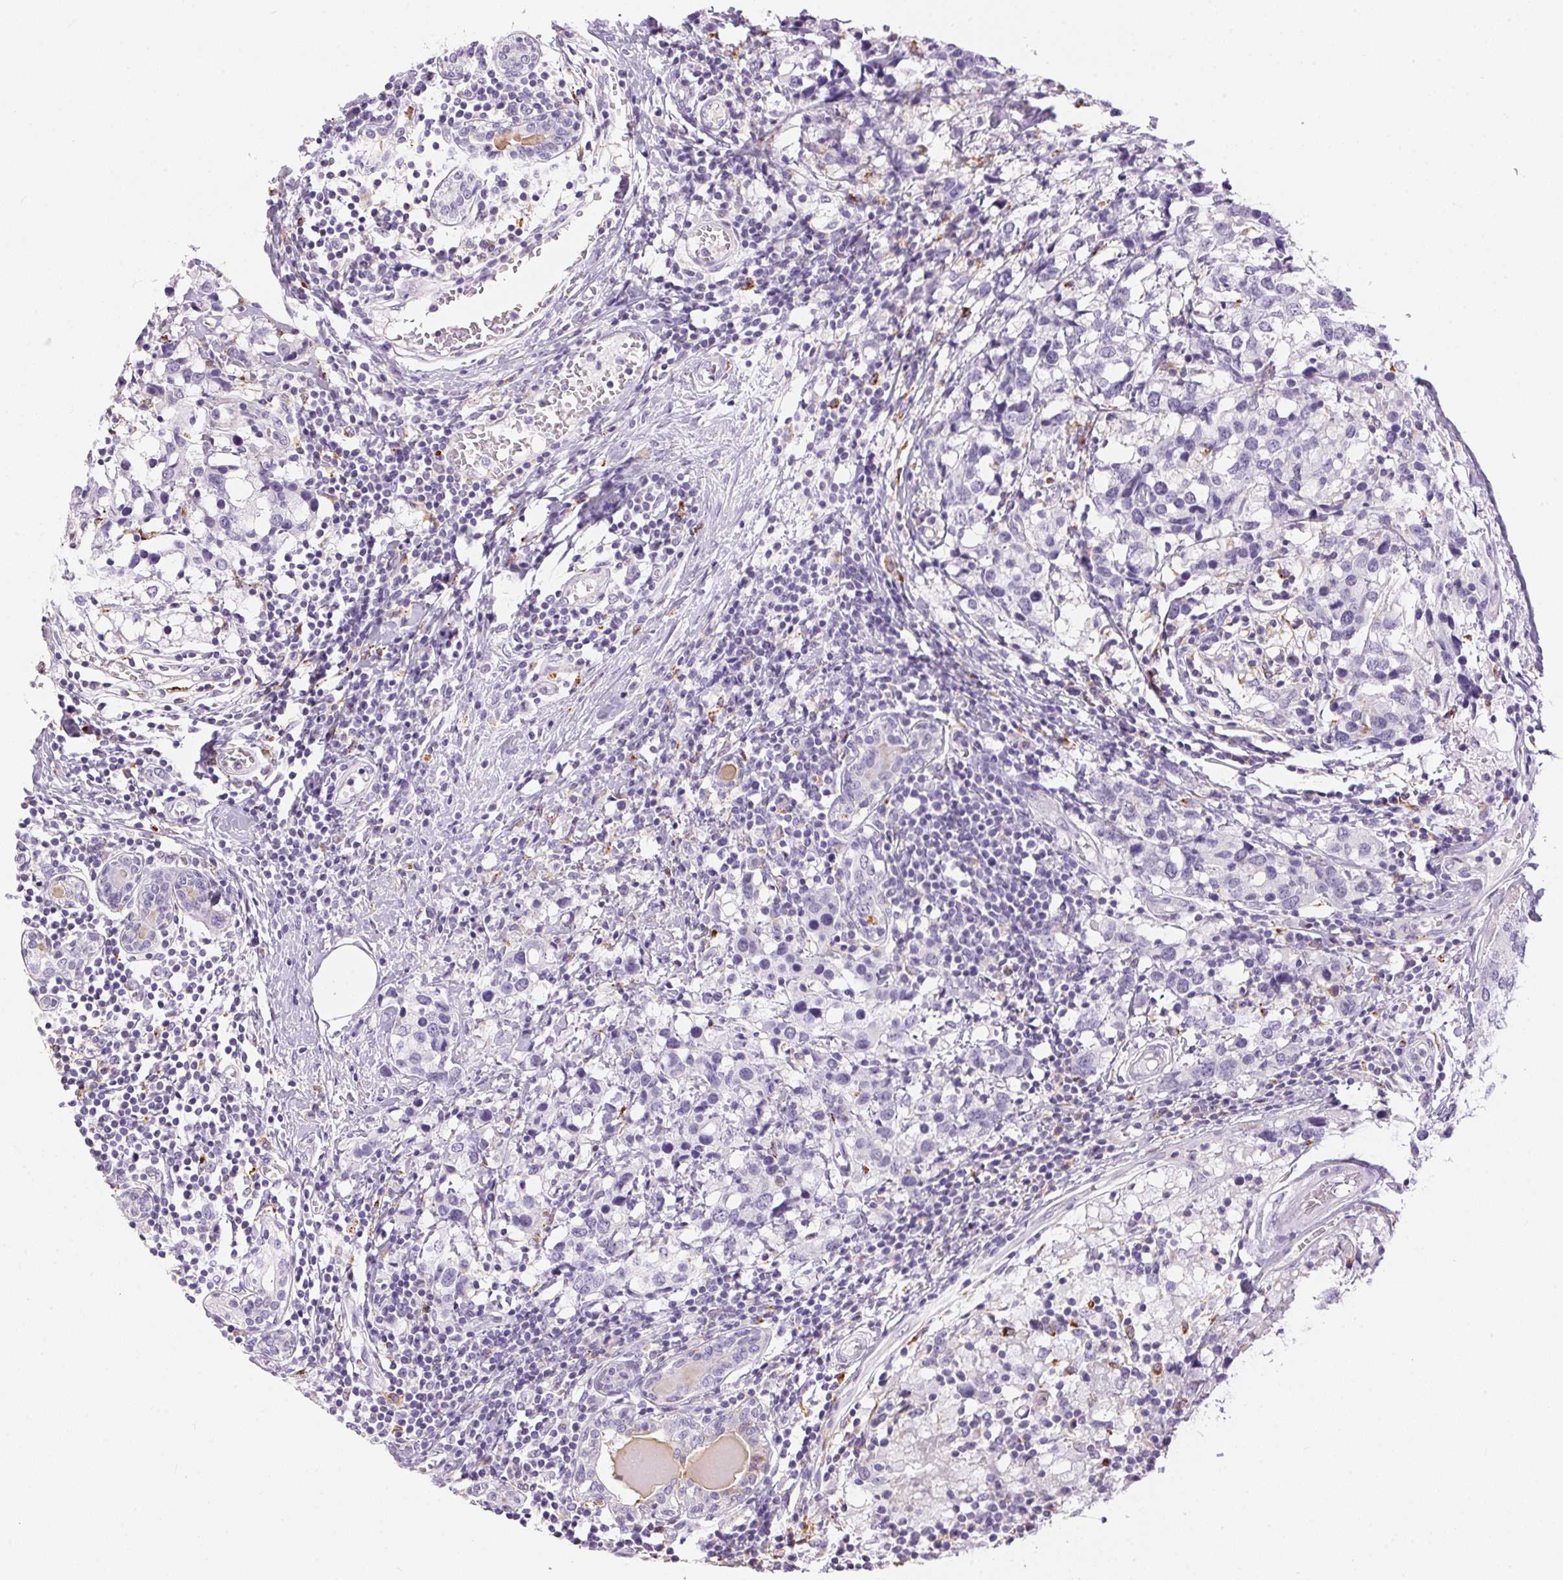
{"staining": {"intensity": "negative", "quantity": "none", "location": "none"}, "tissue": "breast cancer", "cell_type": "Tumor cells", "image_type": "cancer", "snomed": [{"axis": "morphology", "description": "Lobular carcinoma"}, {"axis": "topography", "description": "Breast"}], "caption": "Tumor cells are negative for brown protein staining in breast cancer (lobular carcinoma).", "gene": "PNLIPRP3", "patient": {"sex": "female", "age": 59}}